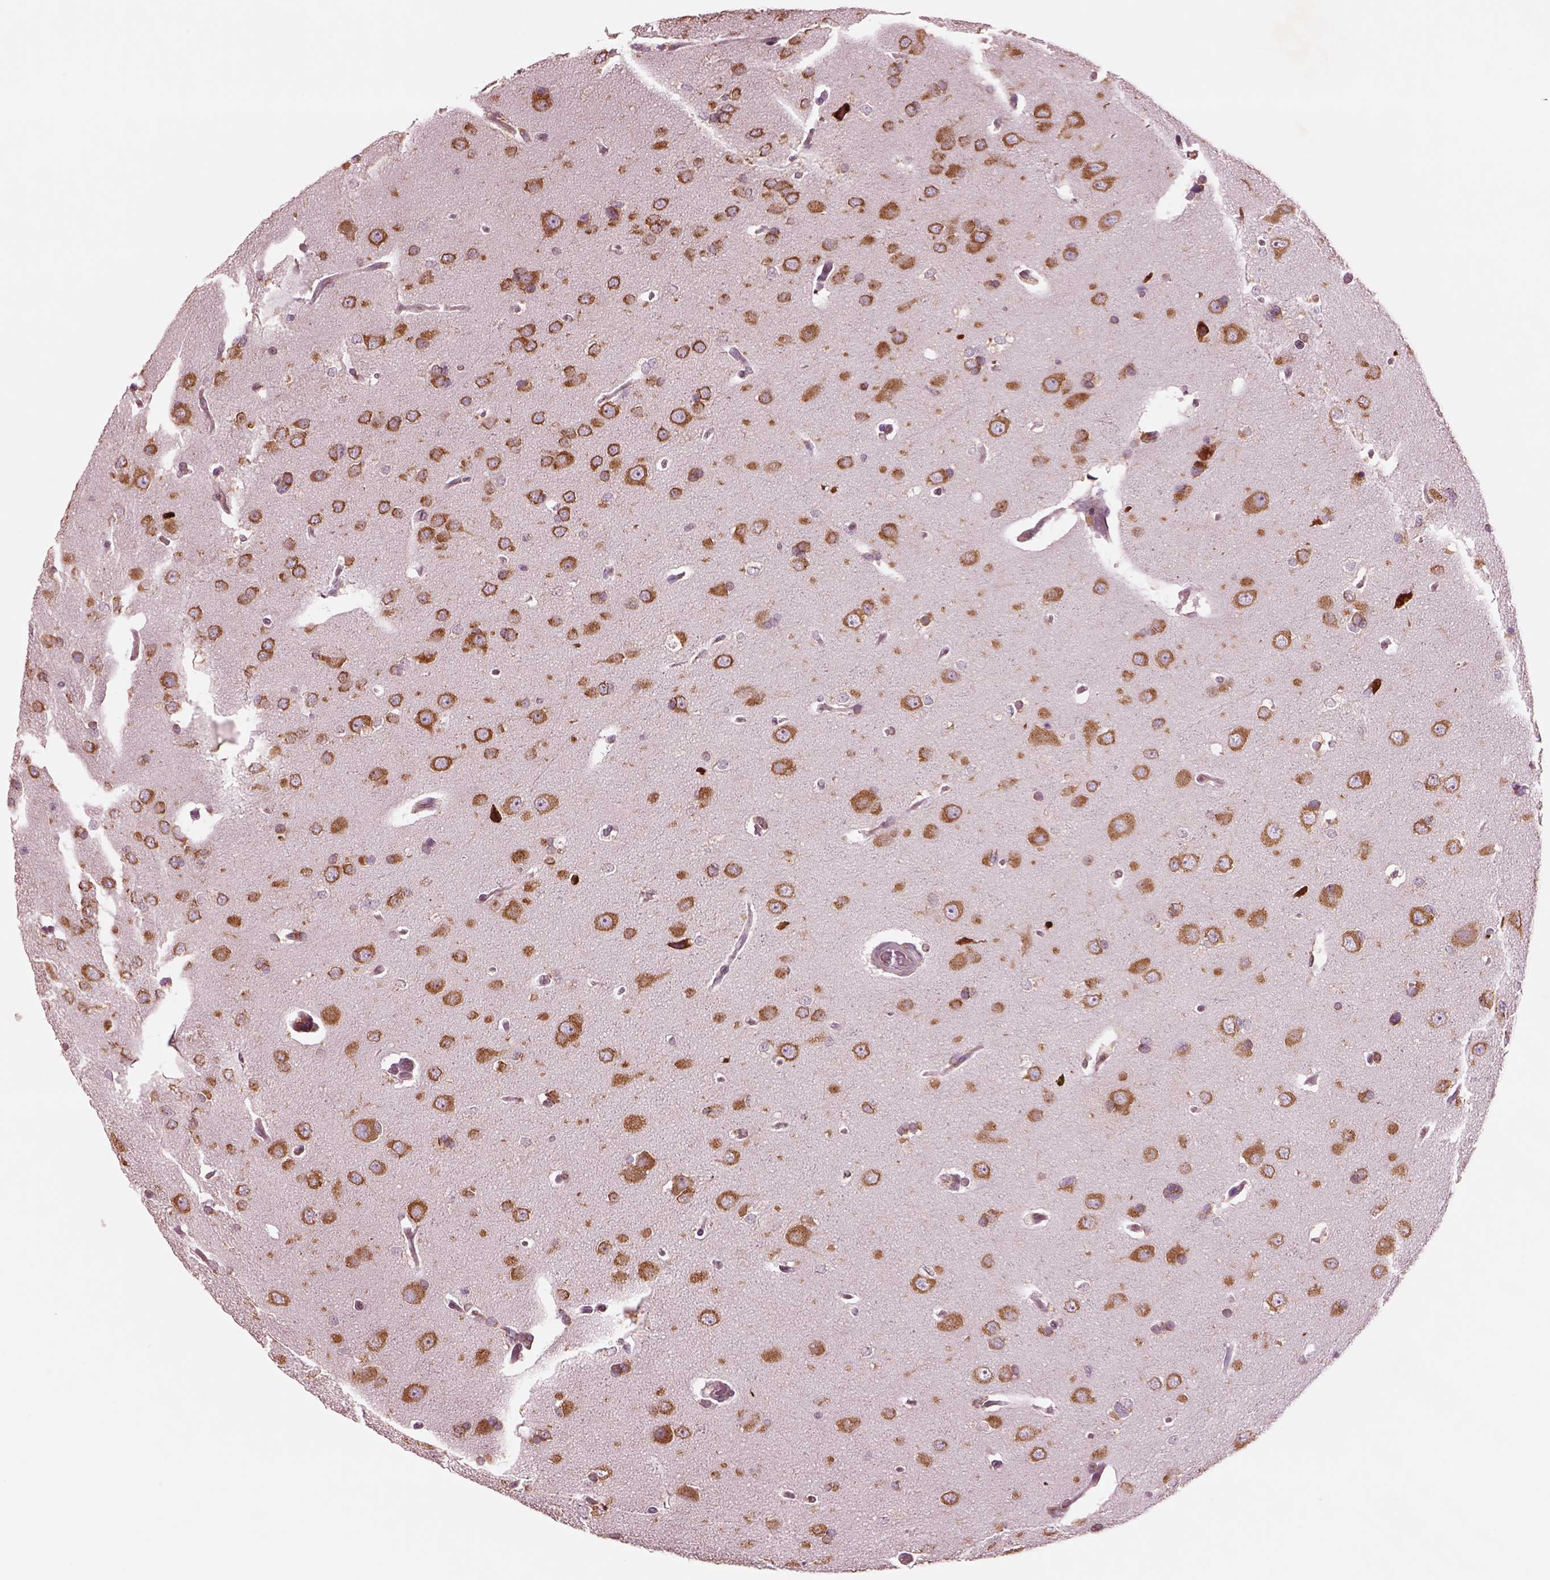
{"staining": {"intensity": "moderate", "quantity": "<25%", "location": "cytoplasmic/membranous"}, "tissue": "glioma", "cell_type": "Tumor cells", "image_type": "cancer", "snomed": [{"axis": "morphology", "description": "Glioma, malignant, Low grade"}, {"axis": "topography", "description": "Brain"}], "caption": "Human malignant glioma (low-grade) stained with a protein marker reveals moderate staining in tumor cells.", "gene": "SEC23A", "patient": {"sex": "female", "age": 54}}